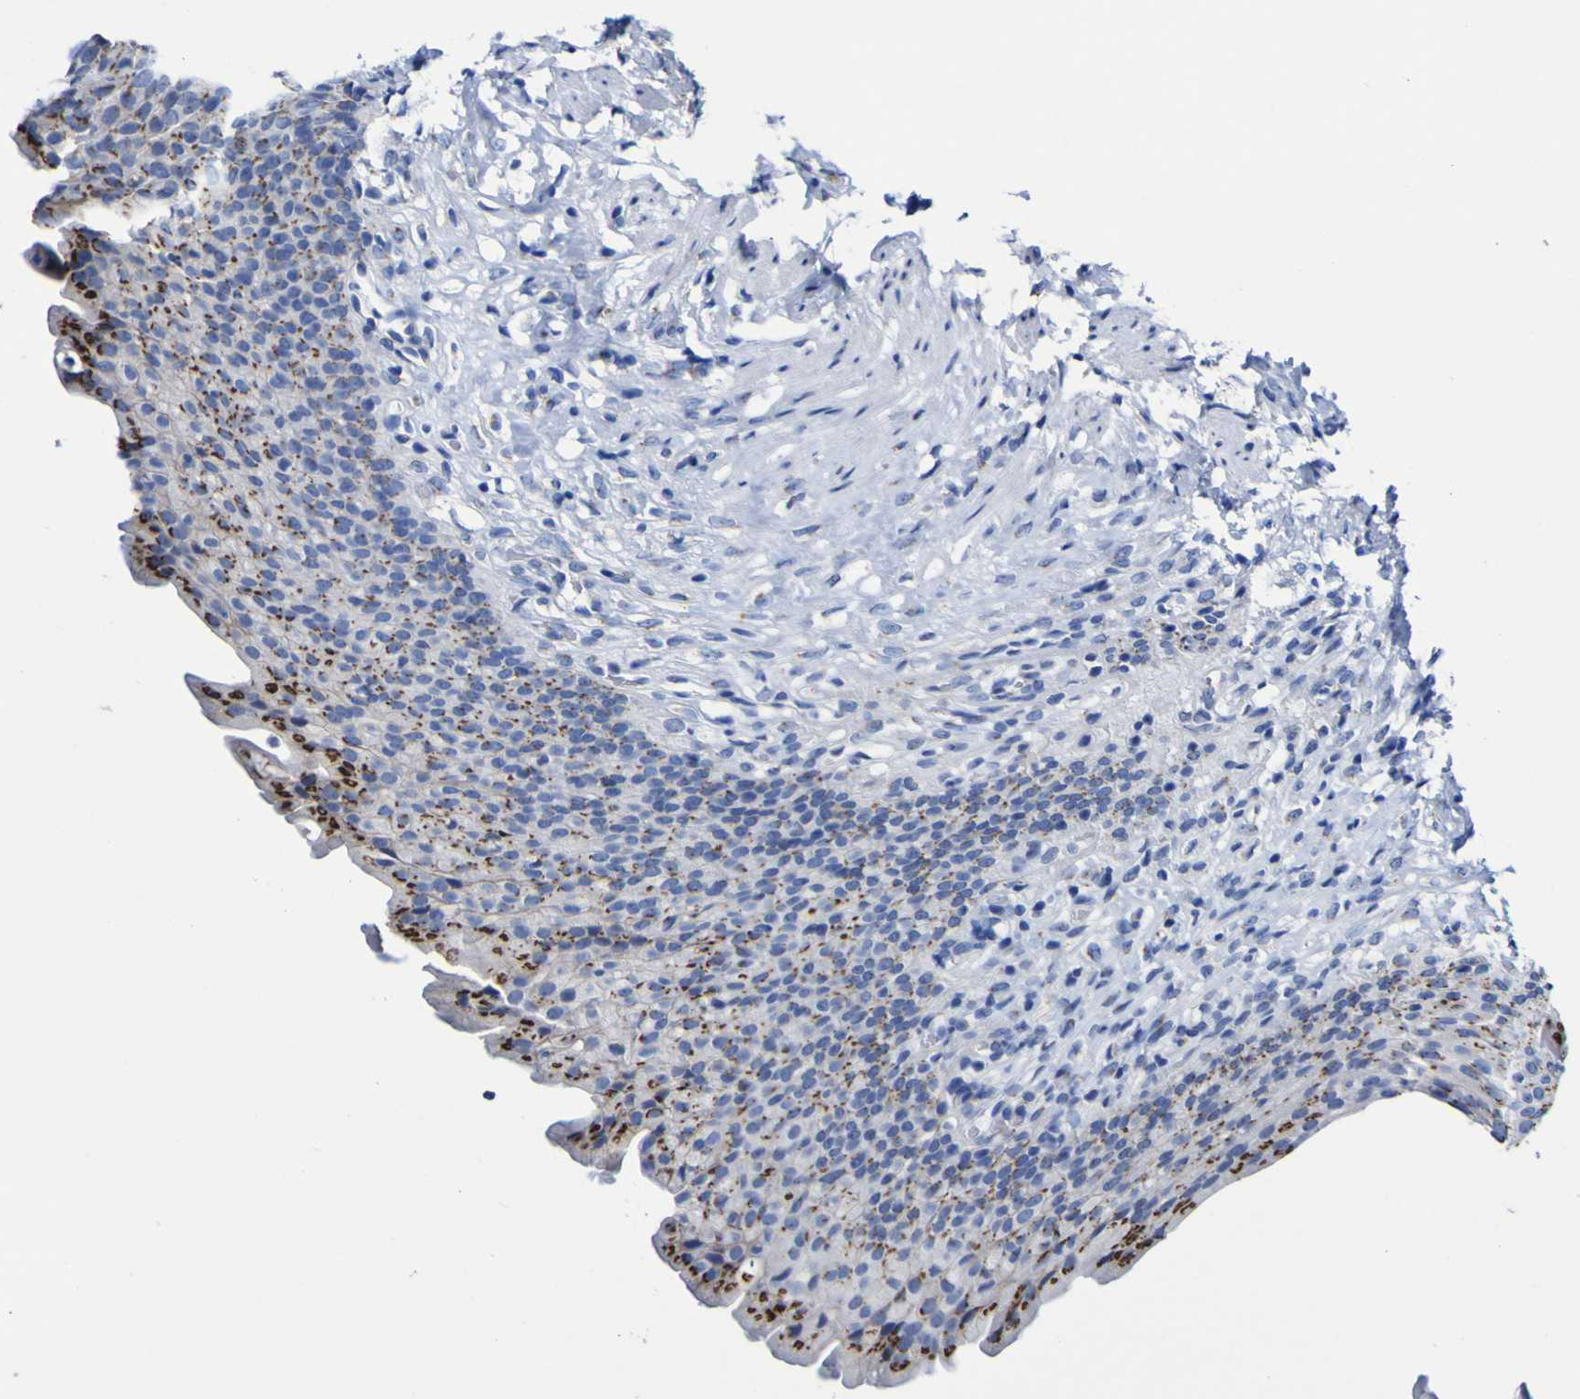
{"staining": {"intensity": "strong", "quantity": "25%-75%", "location": "cytoplasmic/membranous"}, "tissue": "urinary bladder", "cell_type": "Urothelial cells", "image_type": "normal", "snomed": [{"axis": "morphology", "description": "Normal tissue, NOS"}, {"axis": "topography", "description": "Urinary bladder"}], "caption": "This is a micrograph of immunohistochemistry staining of benign urinary bladder, which shows strong expression in the cytoplasmic/membranous of urothelial cells.", "gene": "GOLM1", "patient": {"sex": "female", "age": 79}}